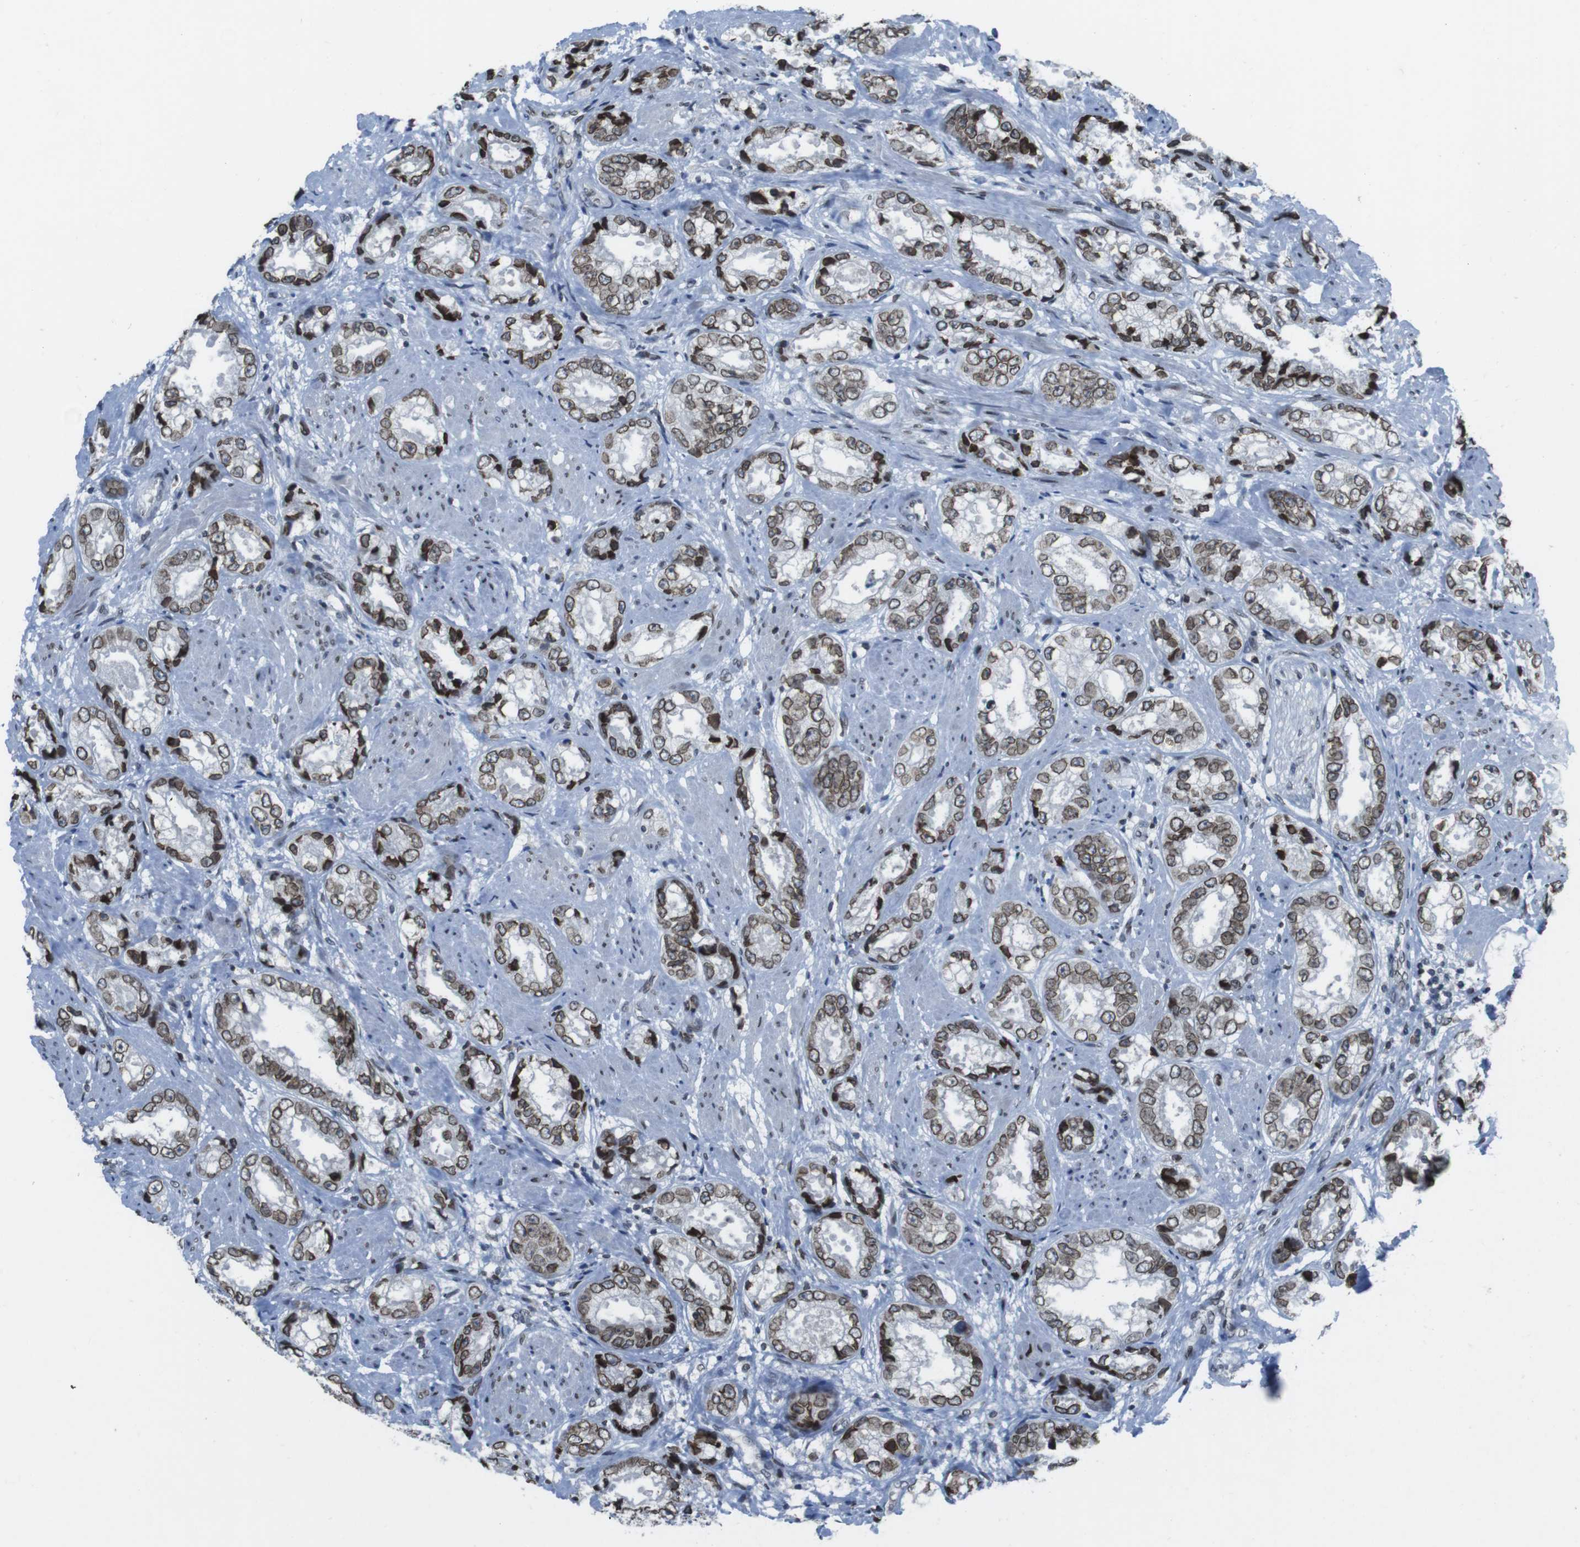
{"staining": {"intensity": "strong", "quantity": ">75%", "location": "cytoplasmic/membranous,nuclear"}, "tissue": "prostate cancer", "cell_type": "Tumor cells", "image_type": "cancer", "snomed": [{"axis": "morphology", "description": "Adenocarcinoma, High grade"}, {"axis": "topography", "description": "Prostate"}], "caption": "Protein expression analysis of high-grade adenocarcinoma (prostate) reveals strong cytoplasmic/membranous and nuclear expression in approximately >75% of tumor cells.", "gene": "MAD1L1", "patient": {"sex": "male", "age": 61}}